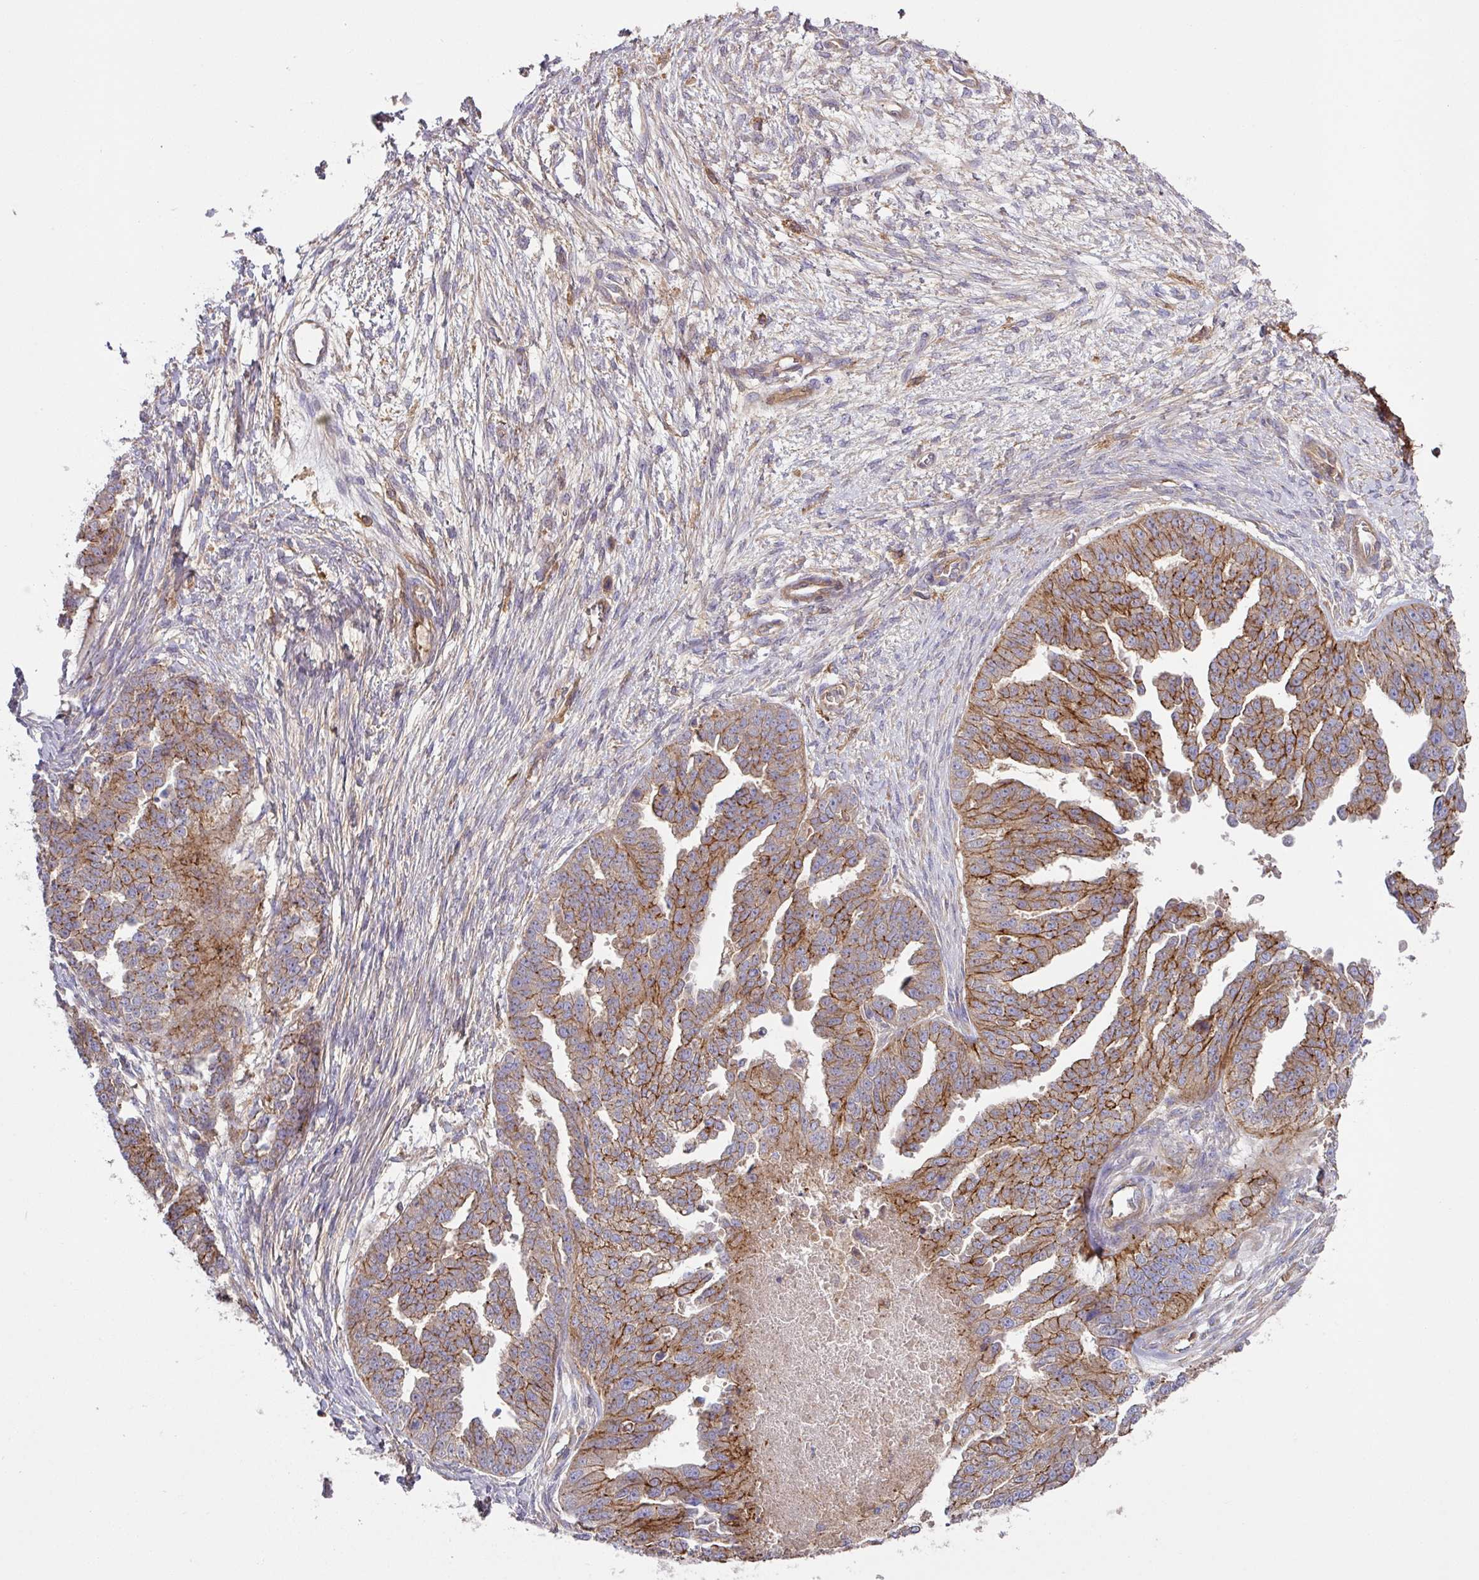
{"staining": {"intensity": "moderate", "quantity": ">75%", "location": "cytoplasmic/membranous"}, "tissue": "ovarian cancer", "cell_type": "Tumor cells", "image_type": "cancer", "snomed": [{"axis": "morphology", "description": "Cystadenocarcinoma, serous, NOS"}, {"axis": "topography", "description": "Ovary"}], "caption": "Protein expression by immunohistochemistry reveals moderate cytoplasmic/membranous staining in approximately >75% of tumor cells in serous cystadenocarcinoma (ovarian).", "gene": "RIC1", "patient": {"sex": "female", "age": 58}}